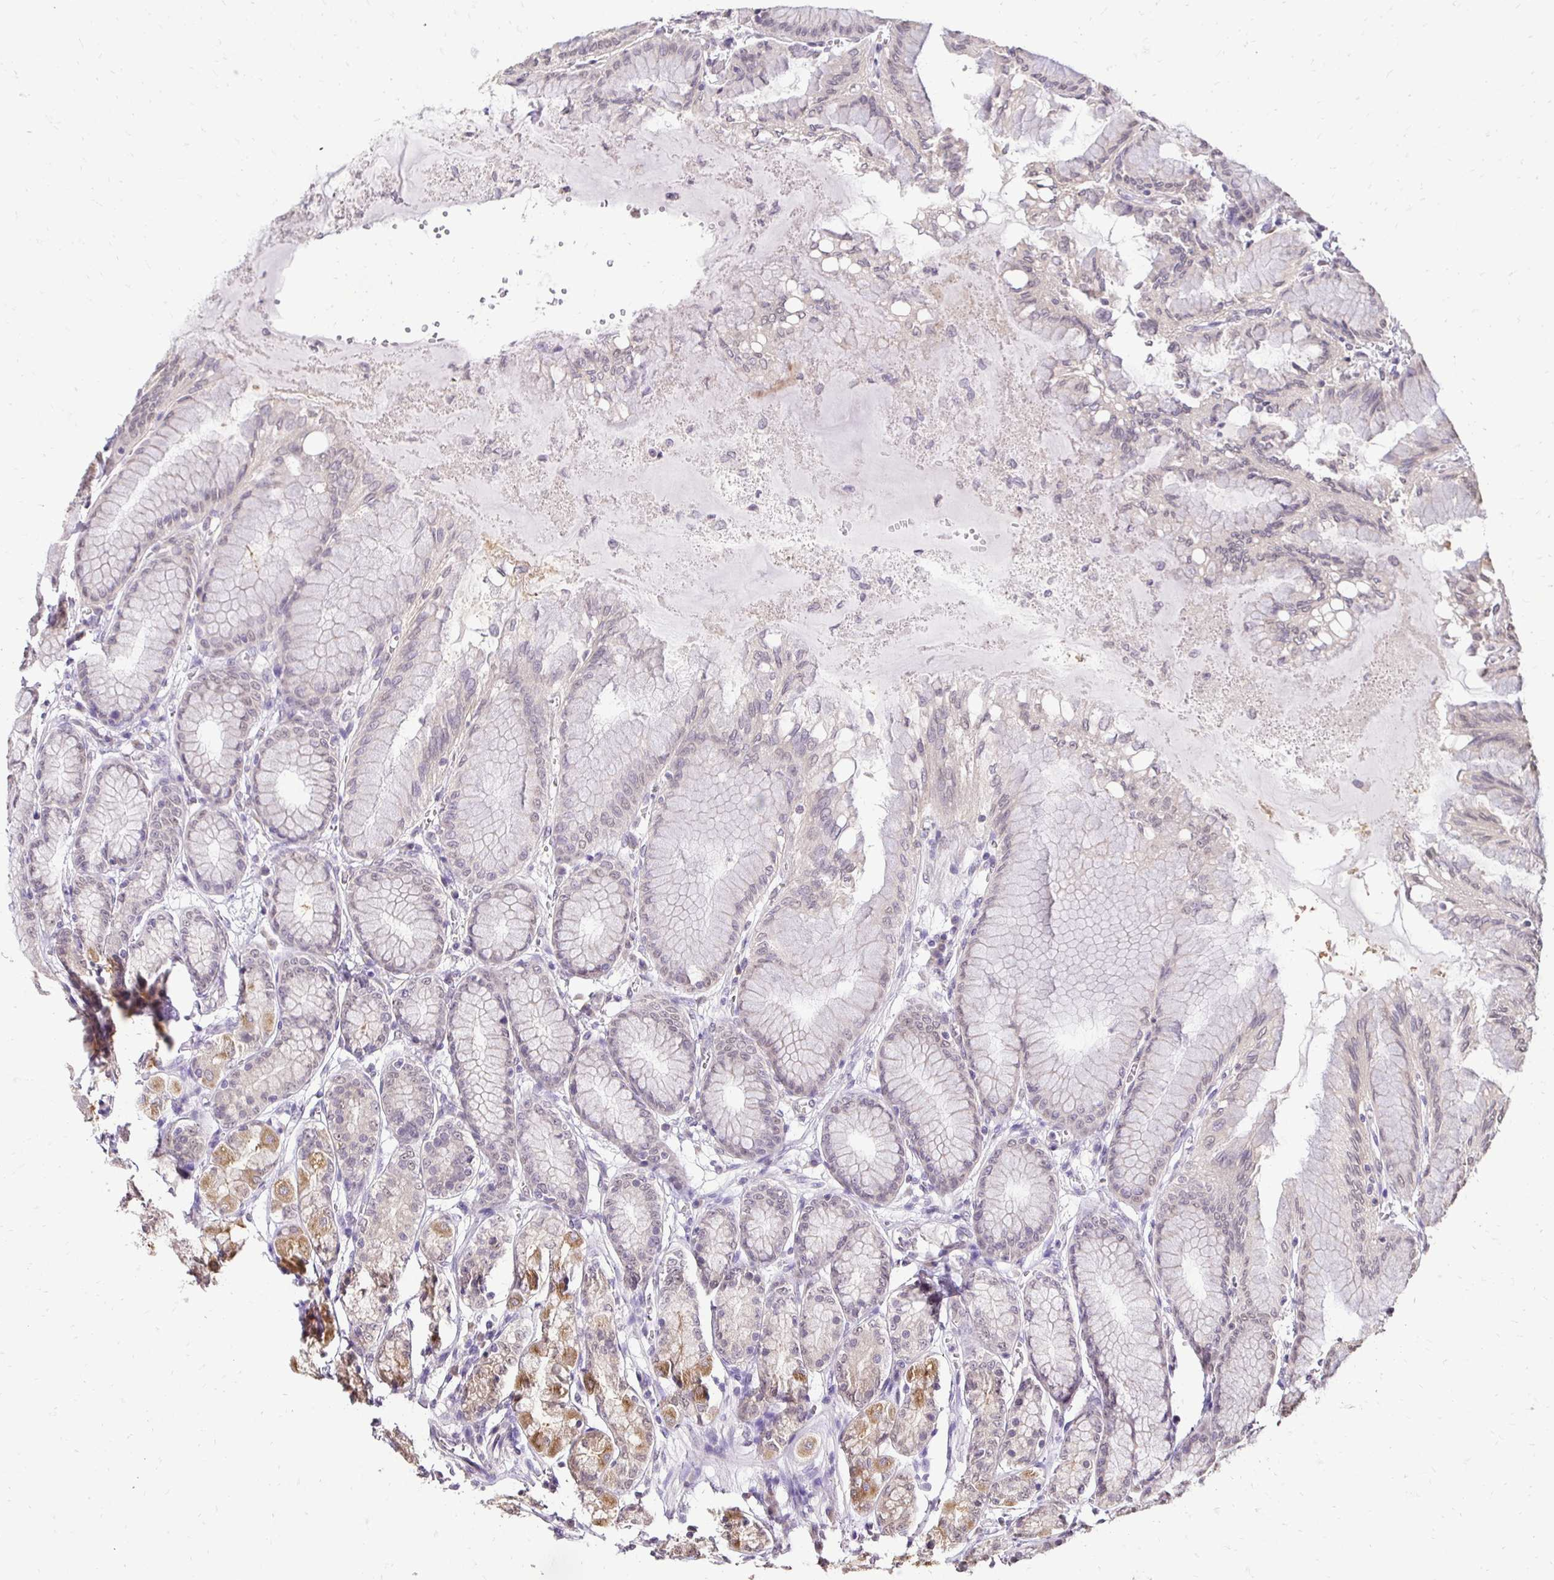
{"staining": {"intensity": "moderate", "quantity": "25%-75%", "location": "cytoplasmic/membranous"}, "tissue": "stomach", "cell_type": "Glandular cells", "image_type": "normal", "snomed": [{"axis": "morphology", "description": "Normal tissue, NOS"}, {"axis": "topography", "description": "Stomach"}, {"axis": "topography", "description": "Stomach, lower"}], "caption": "This micrograph demonstrates immunohistochemistry (IHC) staining of normal human stomach, with medium moderate cytoplasmic/membranous staining in about 25%-75% of glandular cells.", "gene": "RHEBL1", "patient": {"sex": "male", "age": 76}}